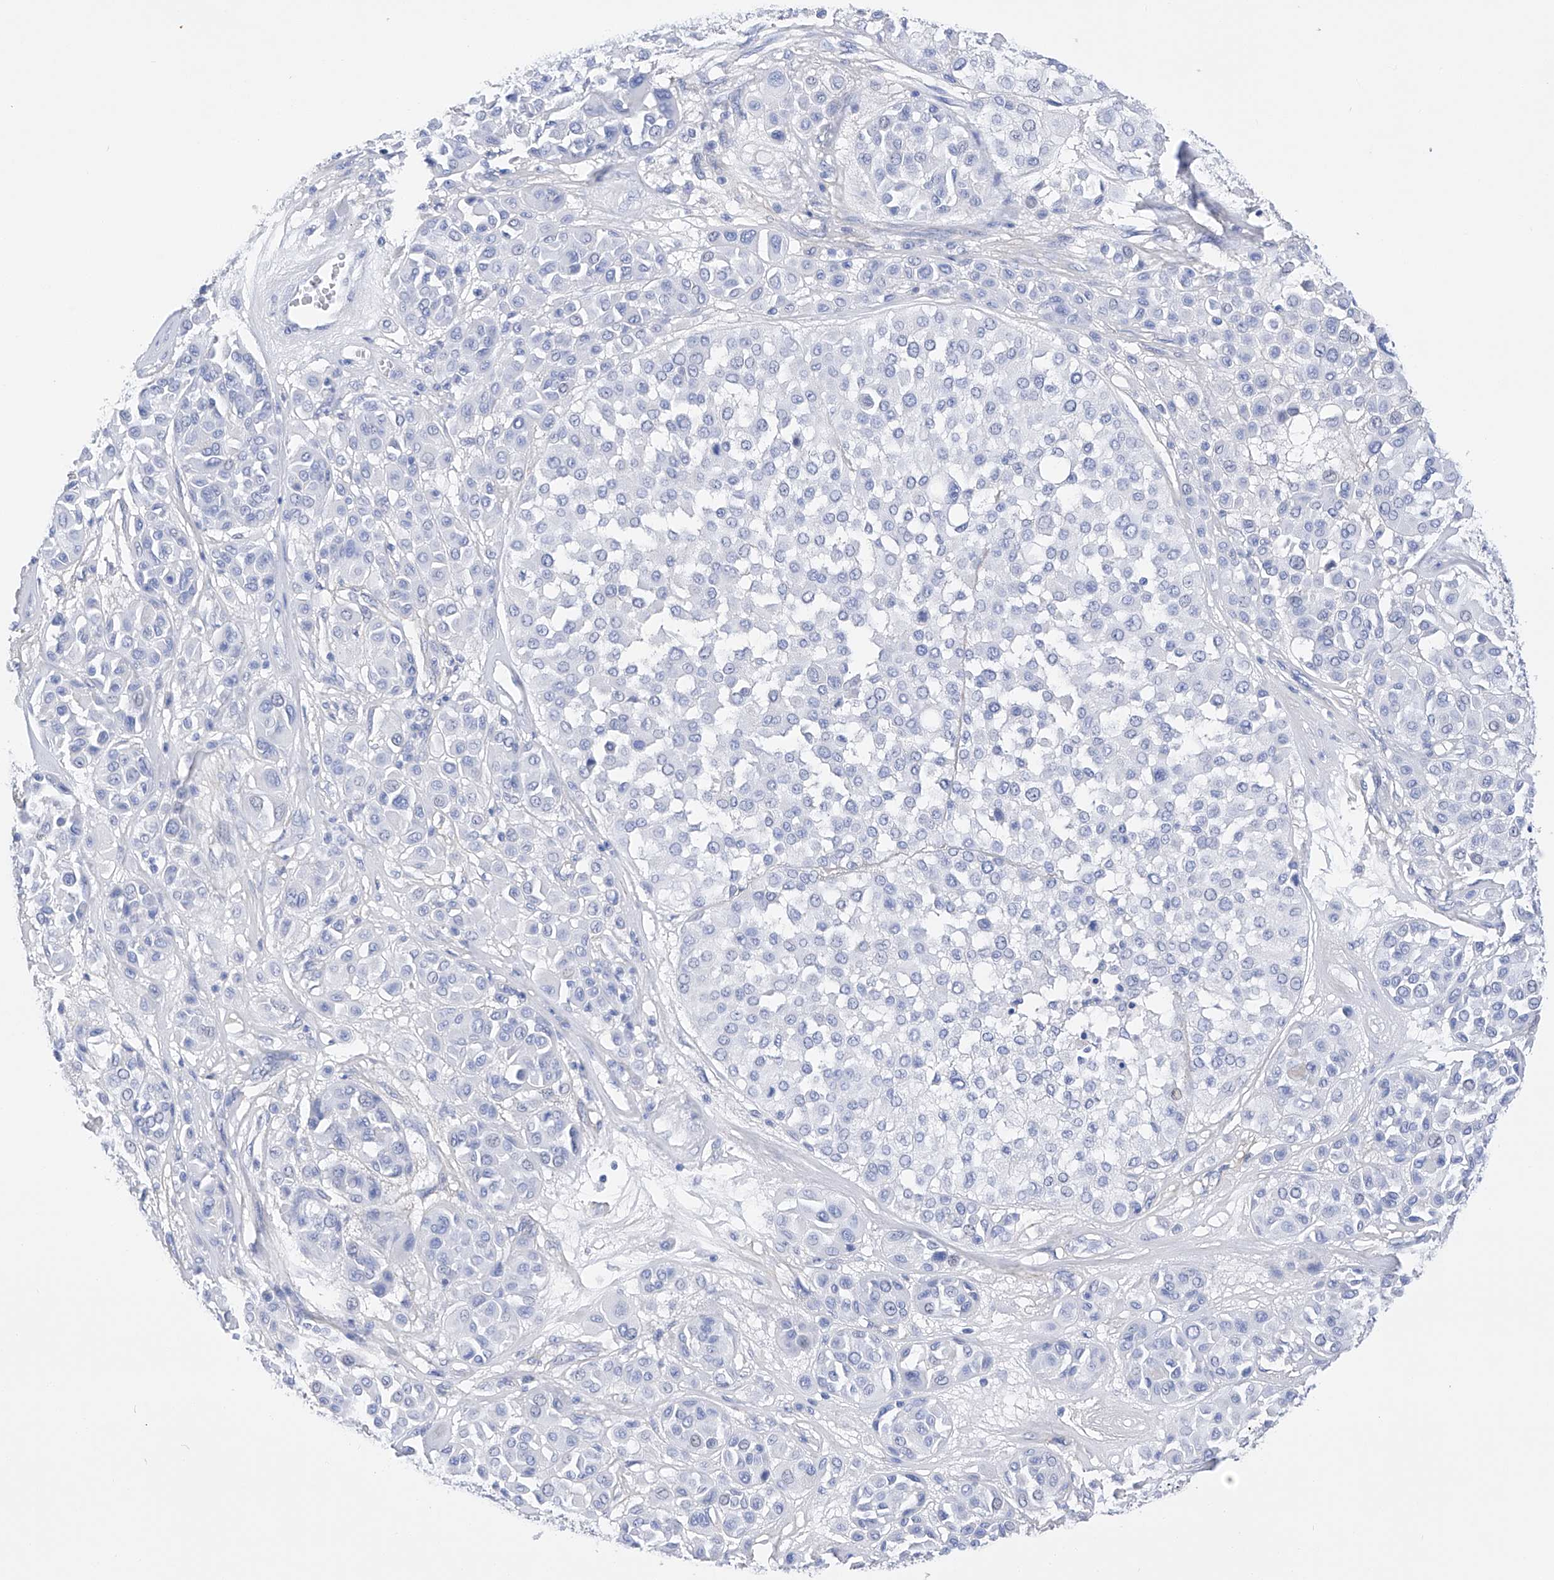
{"staining": {"intensity": "negative", "quantity": "none", "location": "none"}, "tissue": "melanoma", "cell_type": "Tumor cells", "image_type": "cancer", "snomed": [{"axis": "morphology", "description": "Malignant melanoma, Metastatic site"}, {"axis": "topography", "description": "Soft tissue"}], "caption": "IHC histopathology image of melanoma stained for a protein (brown), which demonstrates no staining in tumor cells.", "gene": "FLG", "patient": {"sex": "male", "age": 41}}